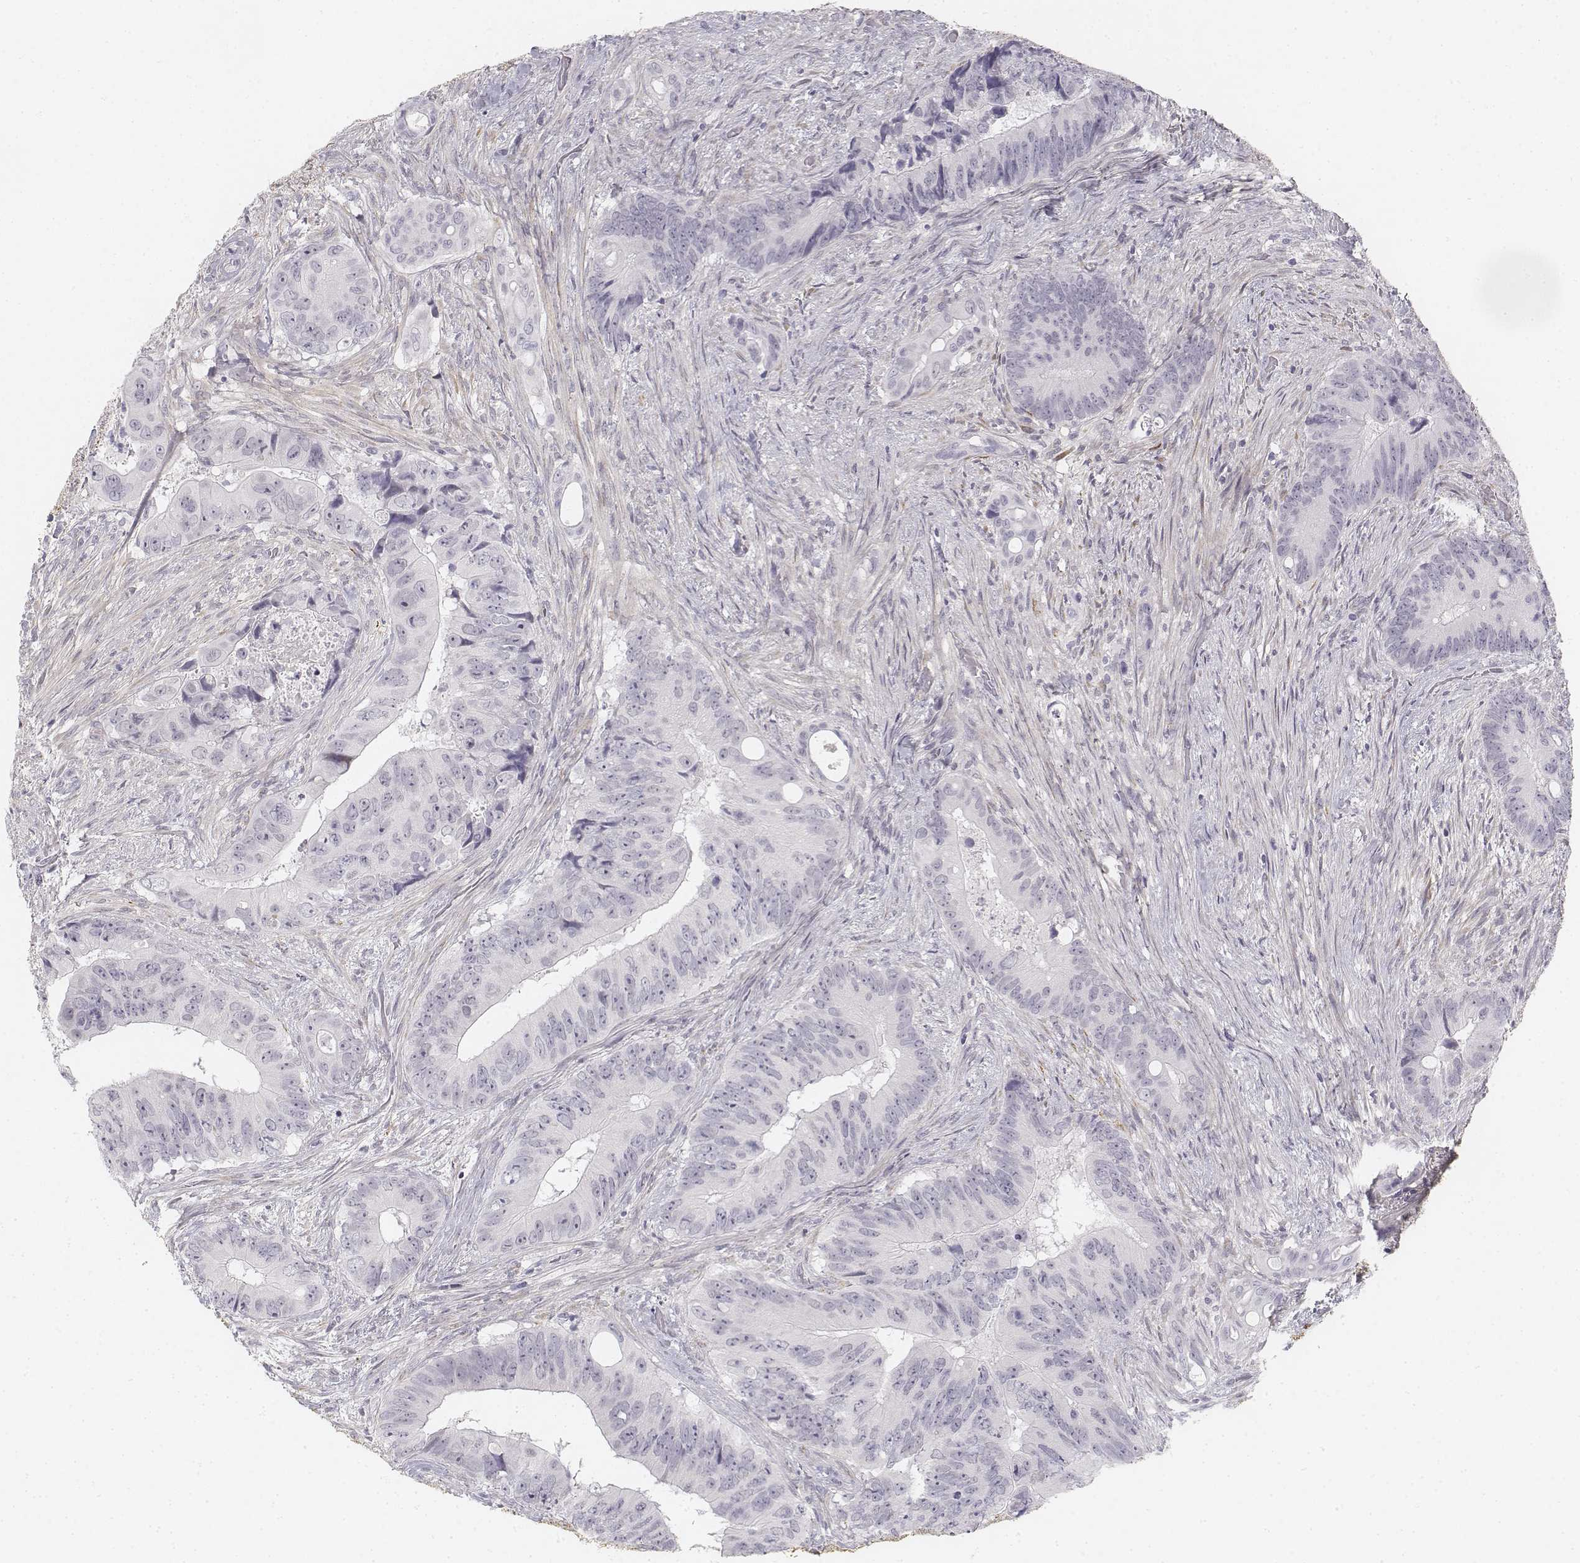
{"staining": {"intensity": "negative", "quantity": "none", "location": "none"}, "tissue": "colorectal cancer", "cell_type": "Tumor cells", "image_type": "cancer", "snomed": [{"axis": "morphology", "description": "Adenocarcinoma, NOS"}, {"axis": "topography", "description": "Rectum"}], "caption": "Adenocarcinoma (colorectal) was stained to show a protein in brown. There is no significant expression in tumor cells. The staining was performed using DAB to visualize the protein expression in brown, while the nuclei were stained in blue with hematoxylin (Magnification: 20x).", "gene": "KRT84", "patient": {"sex": "male", "age": 78}}